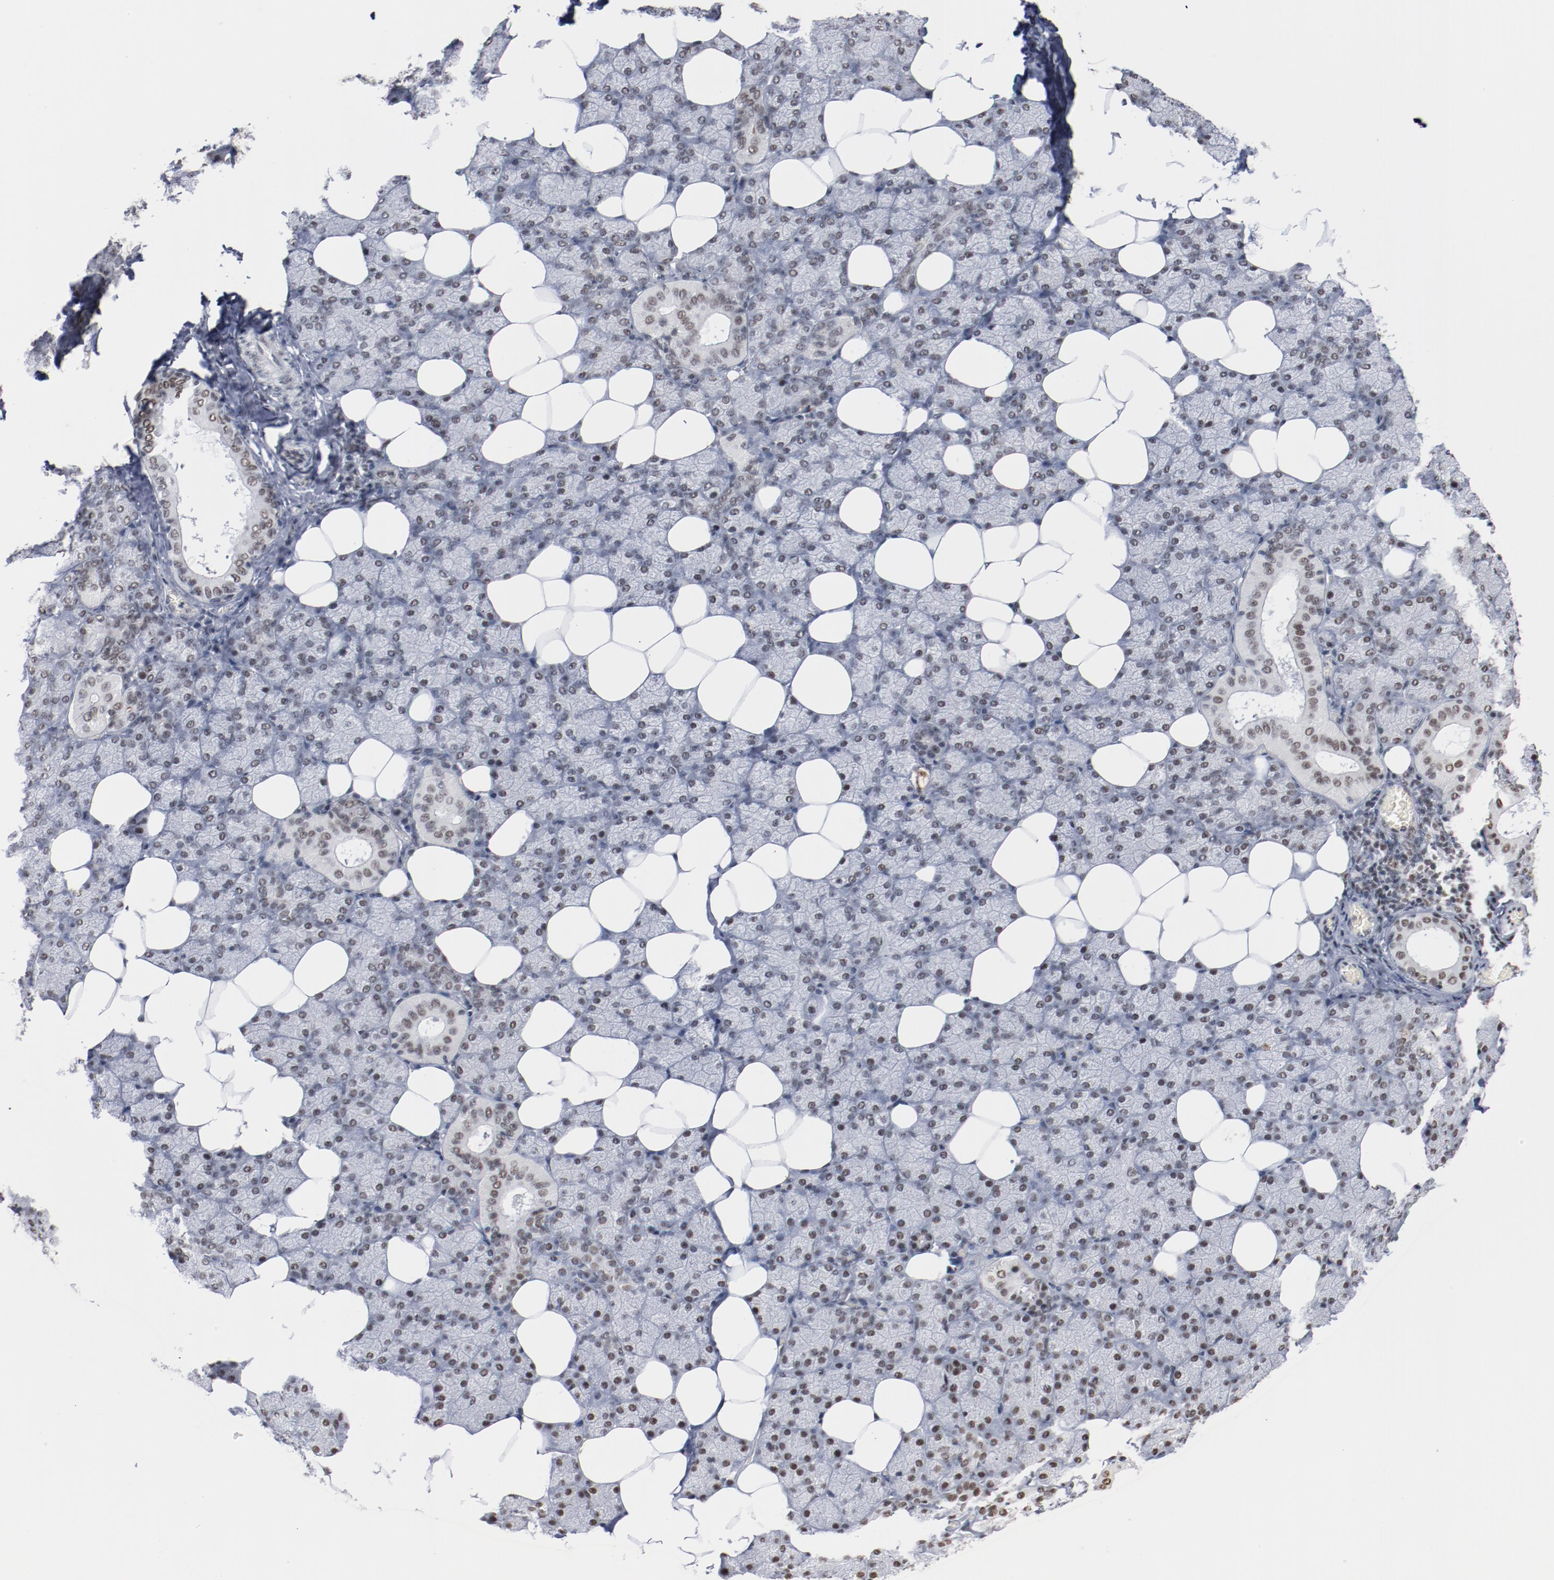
{"staining": {"intensity": "moderate", "quantity": ">75%", "location": "nuclear"}, "tissue": "salivary gland", "cell_type": "Glandular cells", "image_type": "normal", "snomed": [{"axis": "morphology", "description": "Normal tissue, NOS"}, {"axis": "topography", "description": "Lymph node"}, {"axis": "topography", "description": "Salivary gland"}], "caption": "Glandular cells demonstrate medium levels of moderate nuclear positivity in approximately >75% of cells in normal salivary gland.", "gene": "BUB3", "patient": {"sex": "male", "age": 8}}